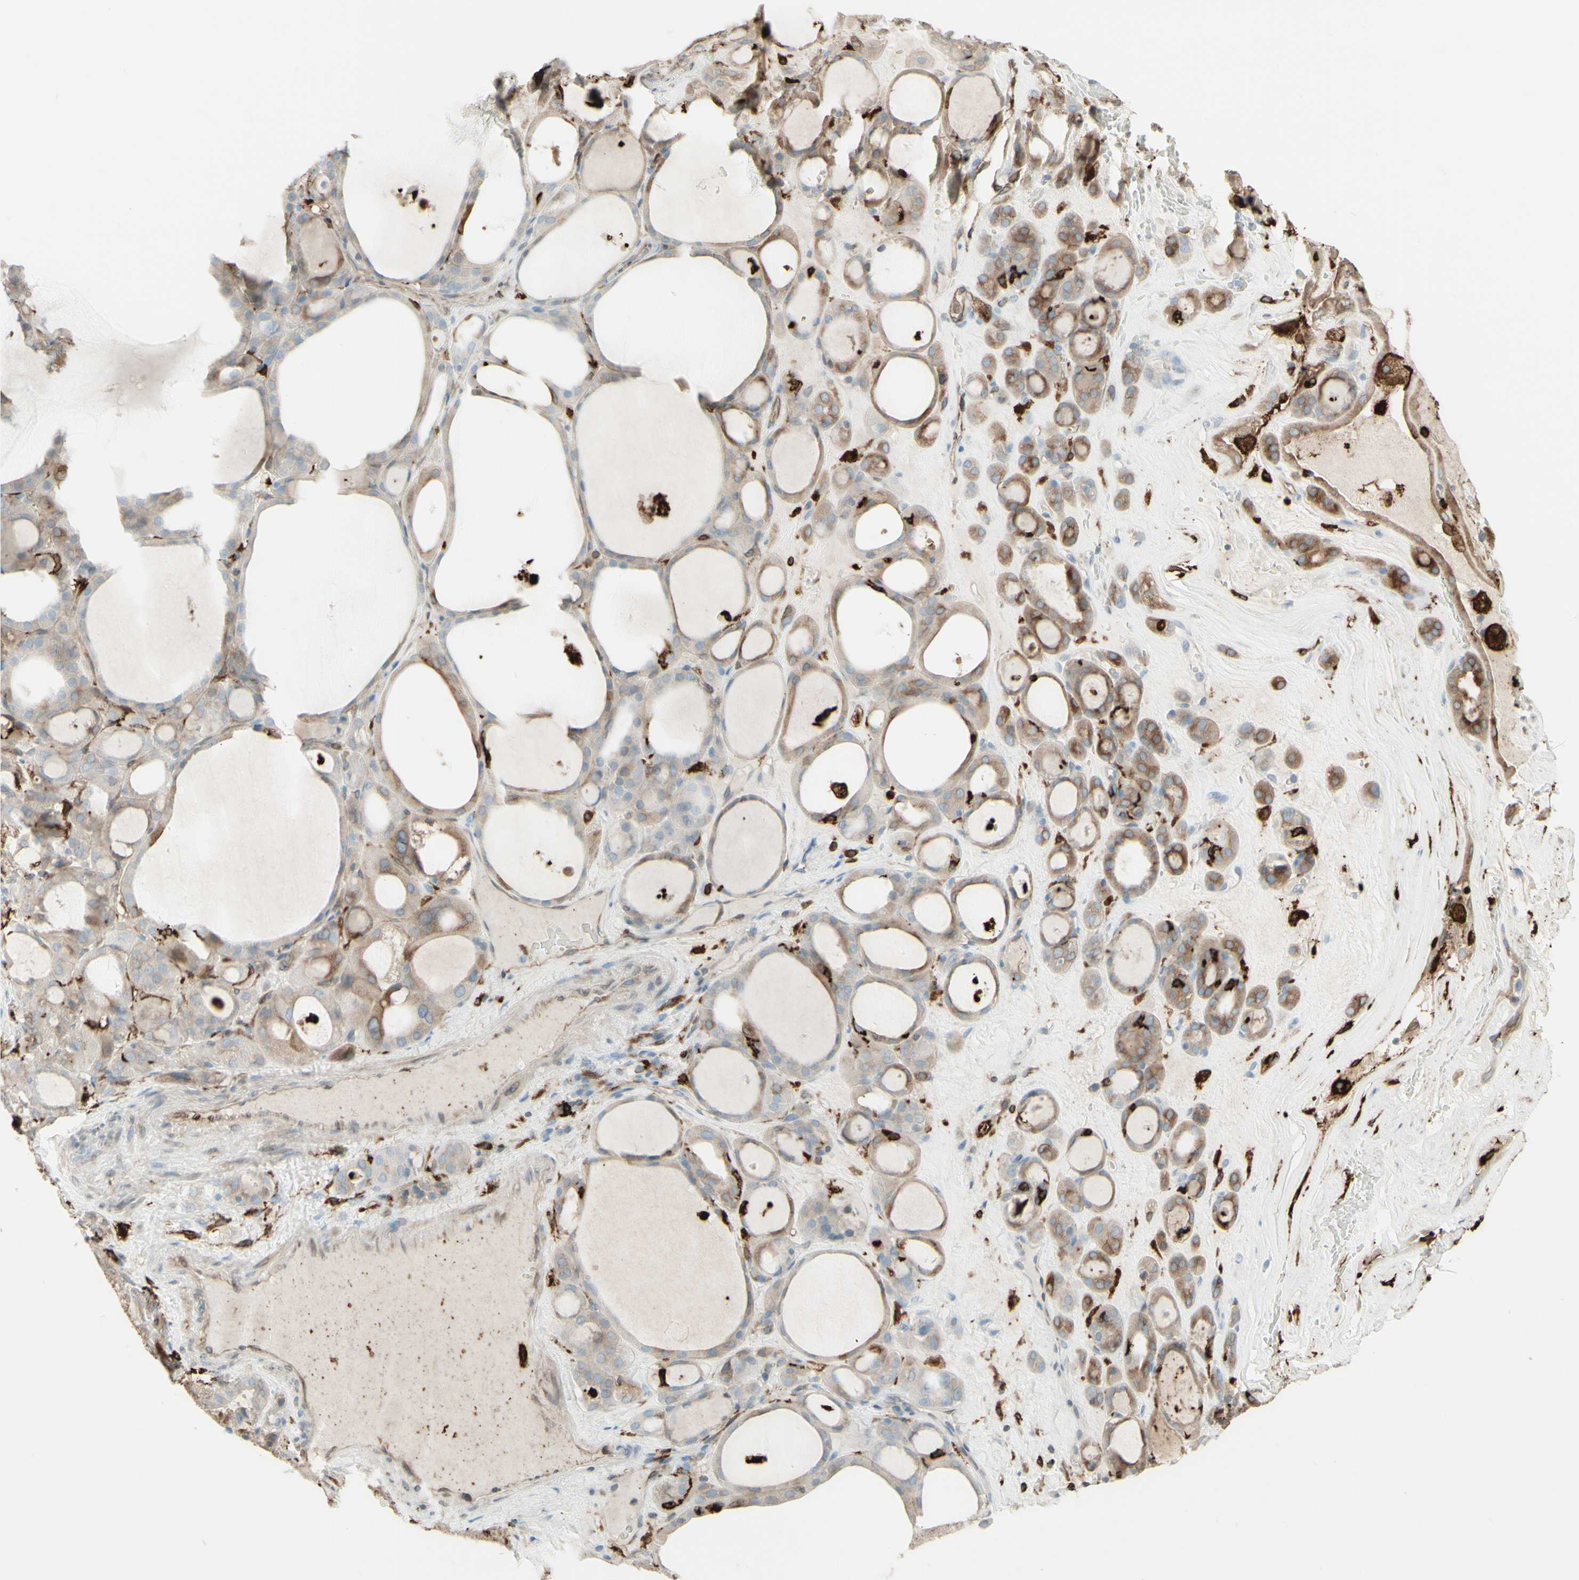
{"staining": {"intensity": "weak", "quantity": ">75%", "location": "cytoplasmic/membranous"}, "tissue": "thyroid gland", "cell_type": "Glandular cells", "image_type": "normal", "snomed": [{"axis": "morphology", "description": "Normal tissue, NOS"}, {"axis": "morphology", "description": "Carcinoma, NOS"}, {"axis": "topography", "description": "Thyroid gland"}], "caption": "Thyroid gland stained with DAB (3,3'-diaminobenzidine) immunohistochemistry exhibits low levels of weak cytoplasmic/membranous expression in approximately >75% of glandular cells.", "gene": "HLA", "patient": {"sex": "female", "age": 86}}